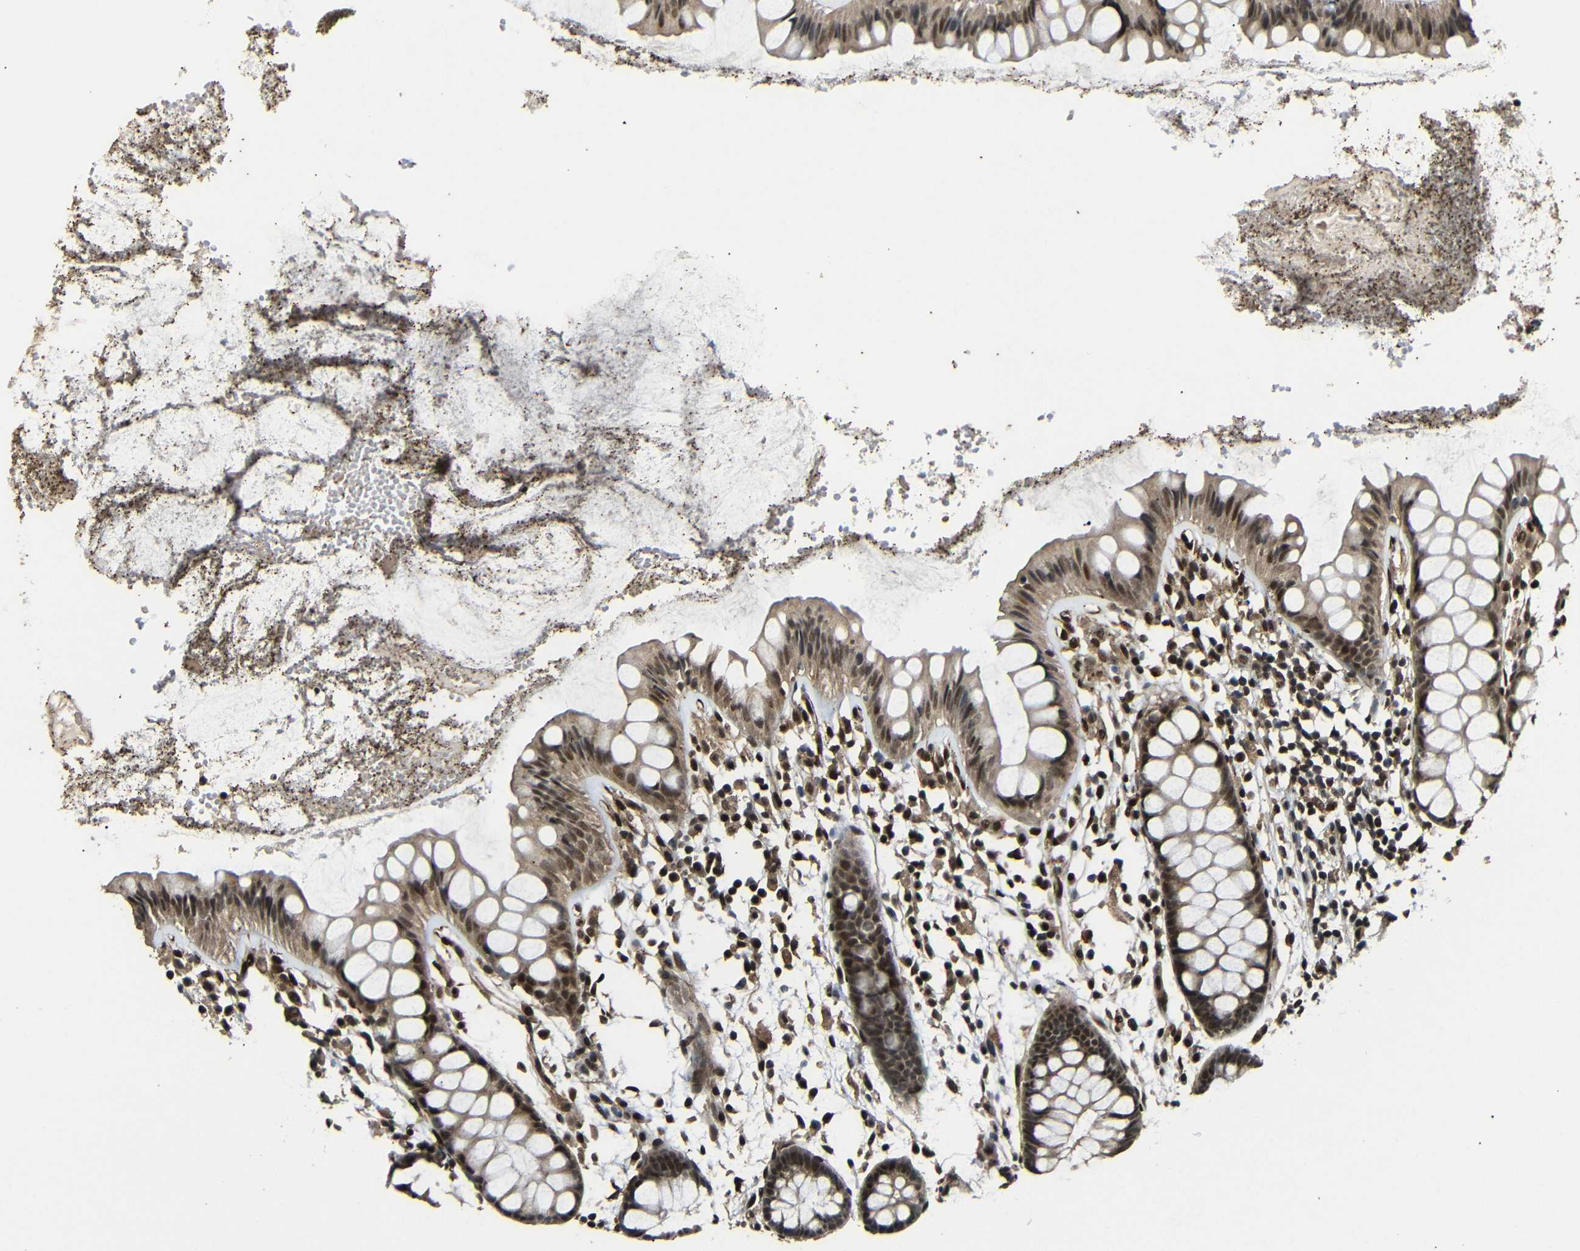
{"staining": {"intensity": "strong", "quantity": ">75%", "location": "cytoplasmic/membranous,nuclear"}, "tissue": "rectum", "cell_type": "Glandular cells", "image_type": "normal", "snomed": [{"axis": "morphology", "description": "Normal tissue, NOS"}, {"axis": "topography", "description": "Rectum"}], "caption": "Immunohistochemical staining of normal human rectum demonstrates high levels of strong cytoplasmic/membranous,nuclear expression in approximately >75% of glandular cells. (brown staining indicates protein expression, while blue staining denotes nuclei).", "gene": "TBX2", "patient": {"sex": "female", "age": 66}}